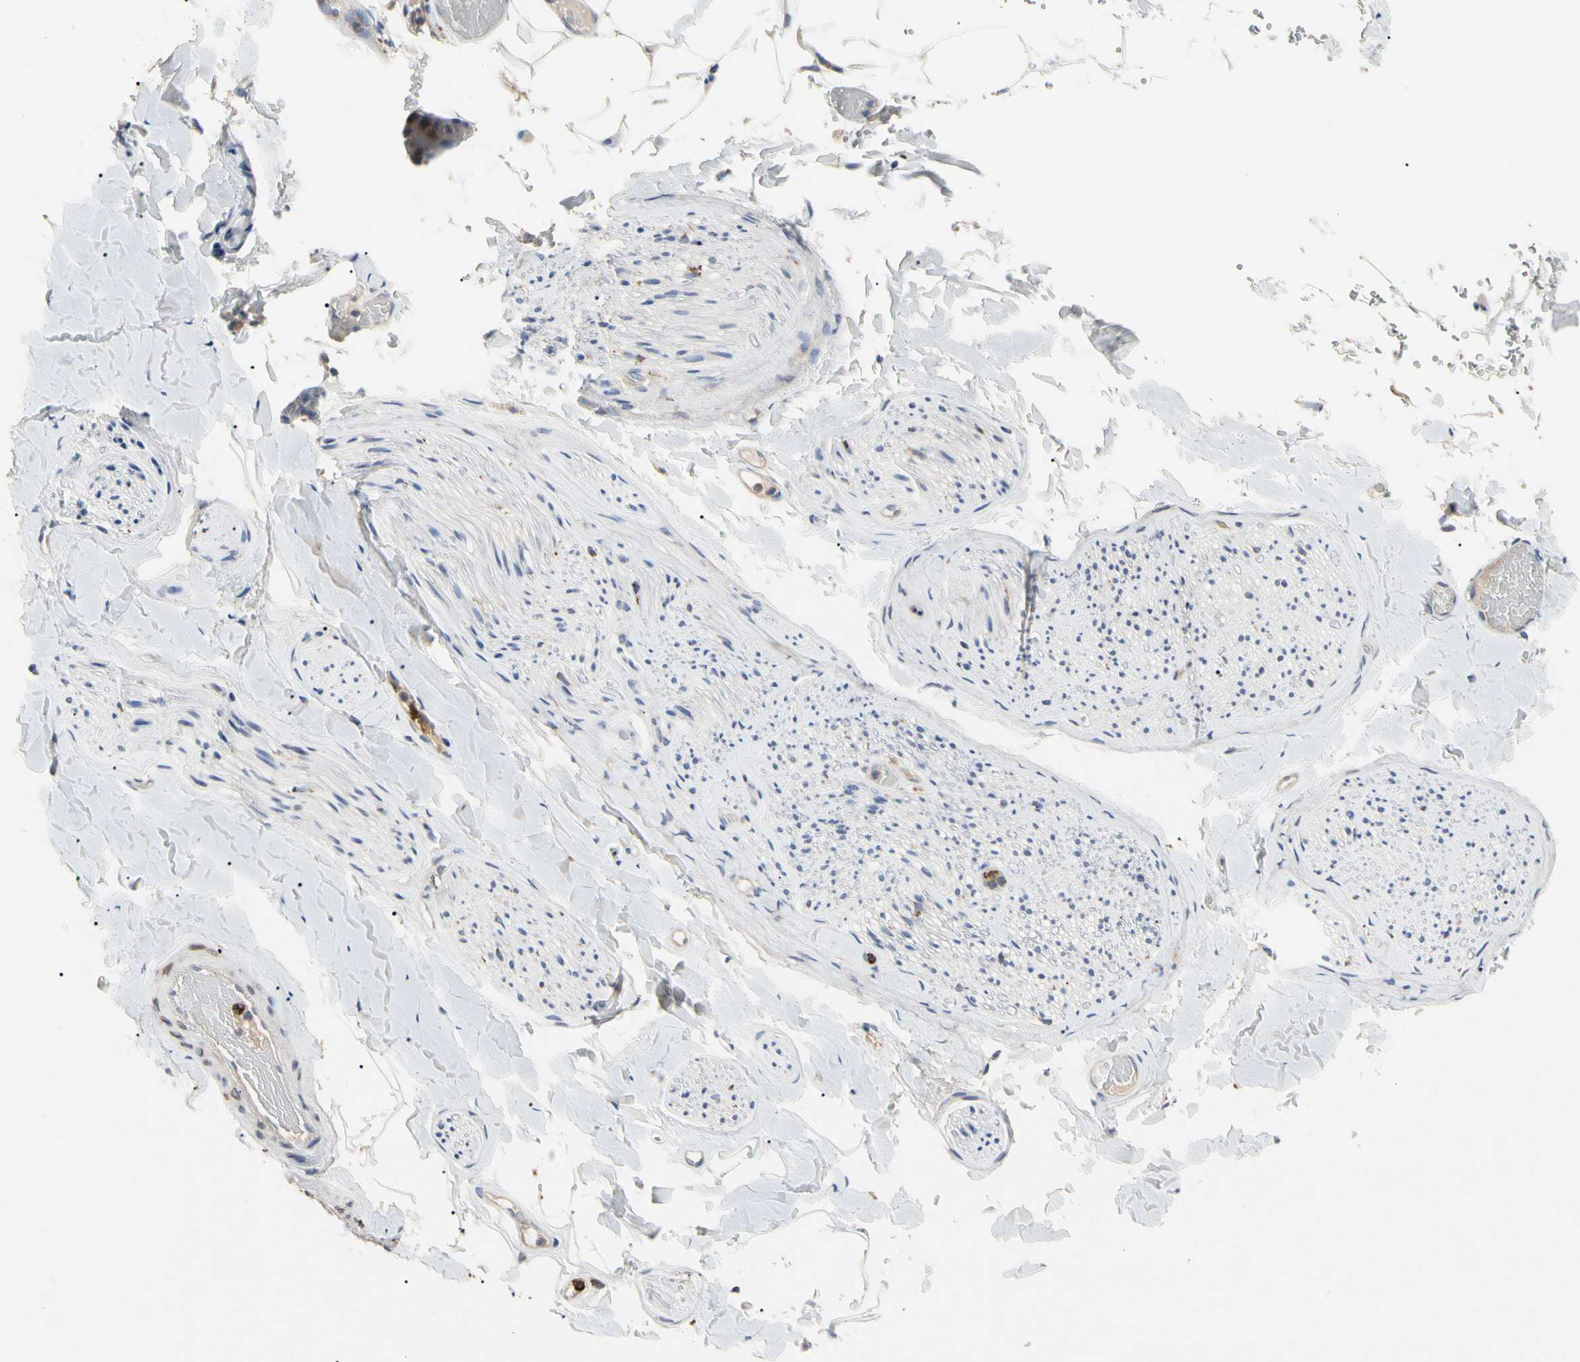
{"staining": {"intensity": "negative", "quantity": "none", "location": "none"}, "tissue": "adipose tissue", "cell_type": "Adipocytes", "image_type": "normal", "snomed": [{"axis": "morphology", "description": "Normal tissue, NOS"}, {"axis": "topography", "description": "Peripheral nerve tissue"}], "caption": "DAB immunohistochemical staining of normal adipose tissue shows no significant staining in adipocytes.", "gene": "ADA2", "patient": {"sex": "male", "age": 70}}